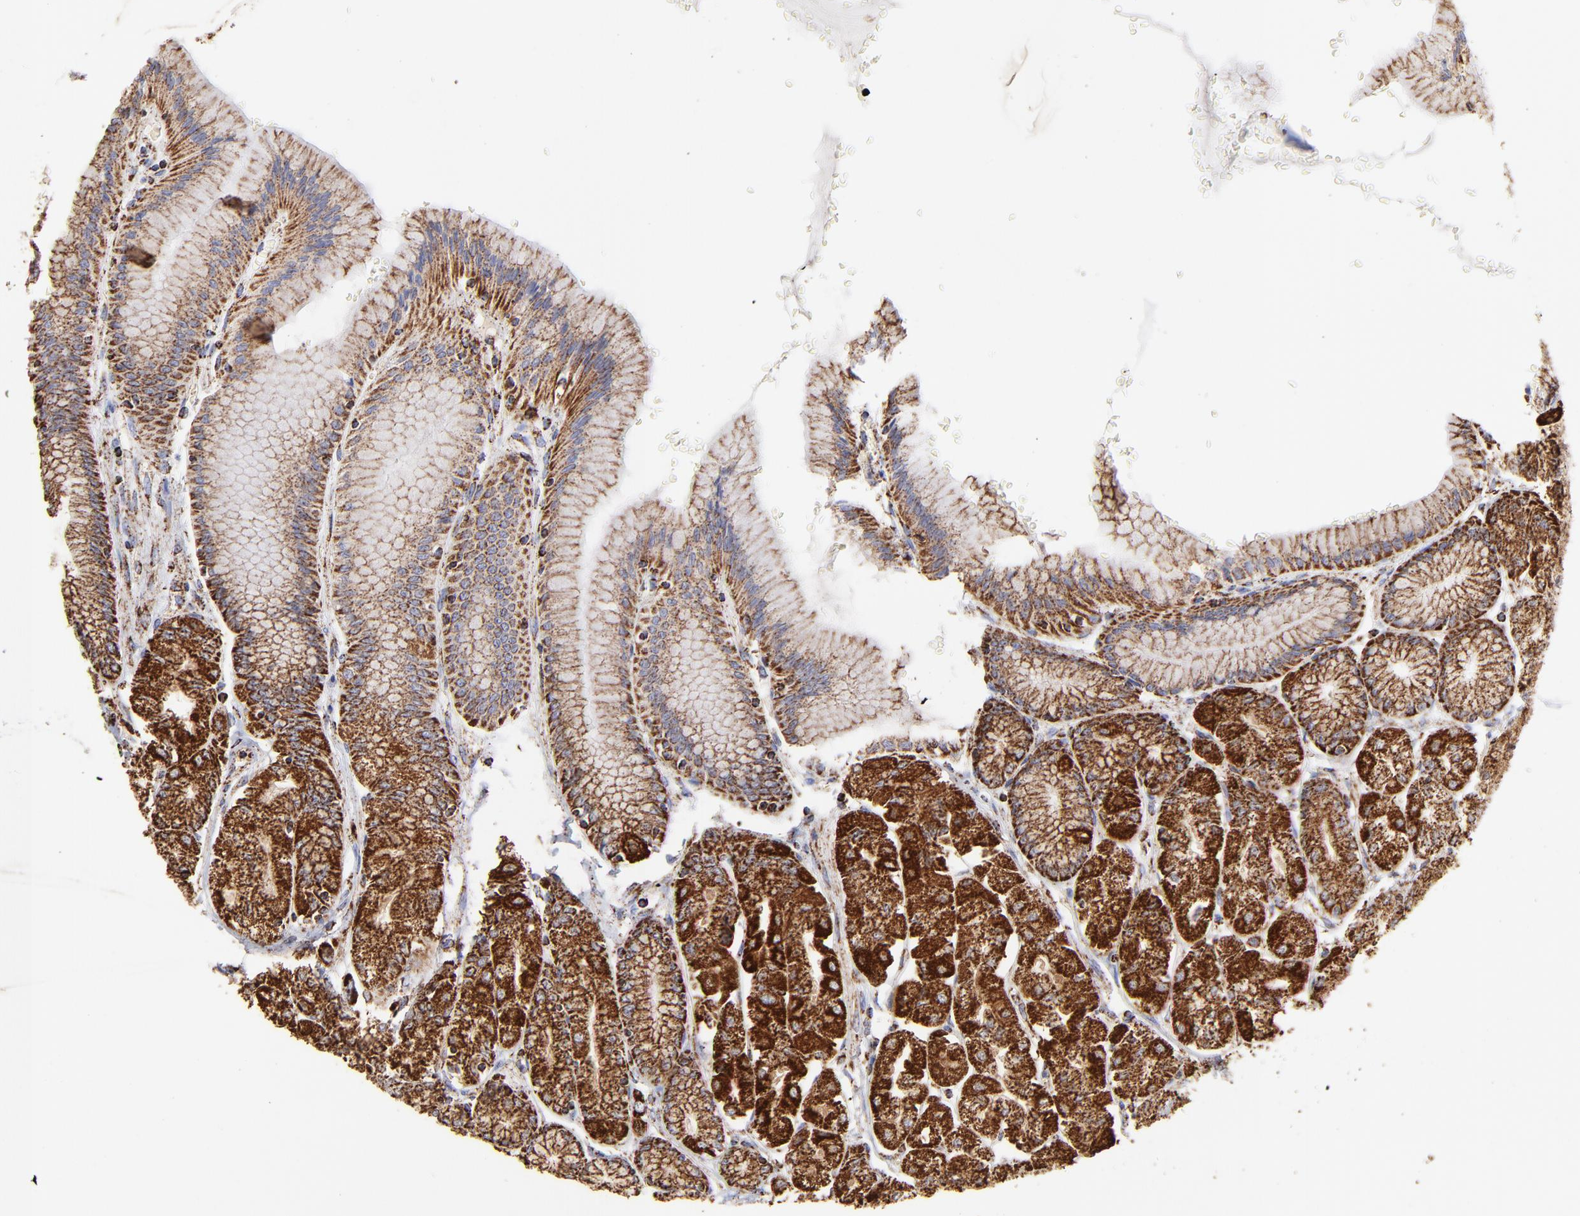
{"staining": {"intensity": "moderate", "quantity": ">75%", "location": "cytoplasmic/membranous"}, "tissue": "stomach", "cell_type": "Glandular cells", "image_type": "normal", "snomed": [{"axis": "morphology", "description": "Normal tissue, NOS"}, {"axis": "morphology", "description": "Adenocarcinoma, NOS"}, {"axis": "topography", "description": "Stomach"}, {"axis": "topography", "description": "Stomach, lower"}], "caption": "Moderate cytoplasmic/membranous expression is present in about >75% of glandular cells in normal stomach.", "gene": "ECH1", "patient": {"sex": "female", "age": 65}}